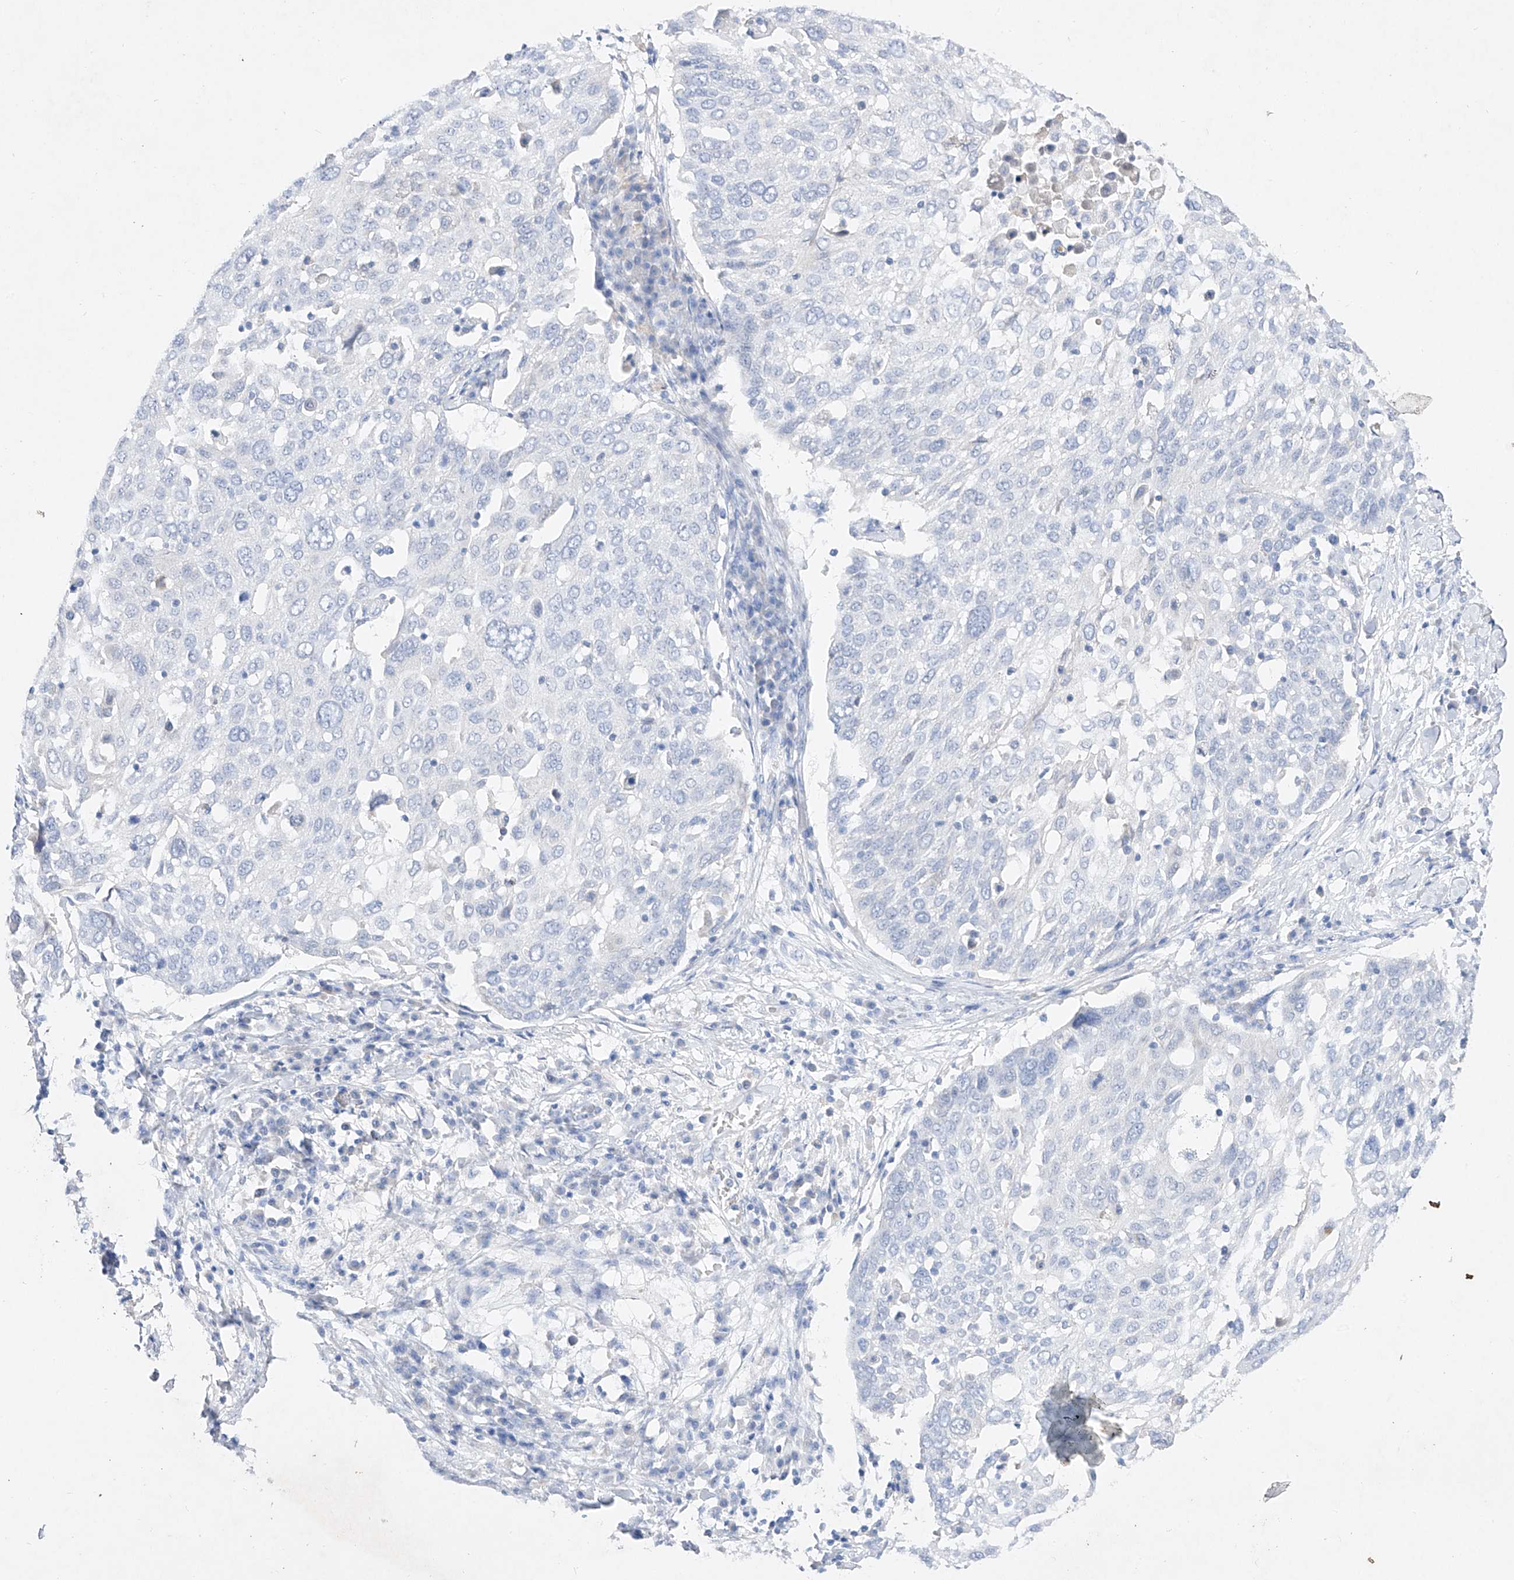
{"staining": {"intensity": "negative", "quantity": "none", "location": "none"}, "tissue": "lung cancer", "cell_type": "Tumor cells", "image_type": "cancer", "snomed": [{"axis": "morphology", "description": "Squamous cell carcinoma, NOS"}, {"axis": "topography", "description": "Lung"}], "caption": "High magnification brightfield microscopy of lung cancer stained with DAB (brown) and counterstained with hematoxylin (blue): tumor cells show no significant positivity.", "gene": "TM7SF2", "patient": {"sex": "male", "age": 65}}